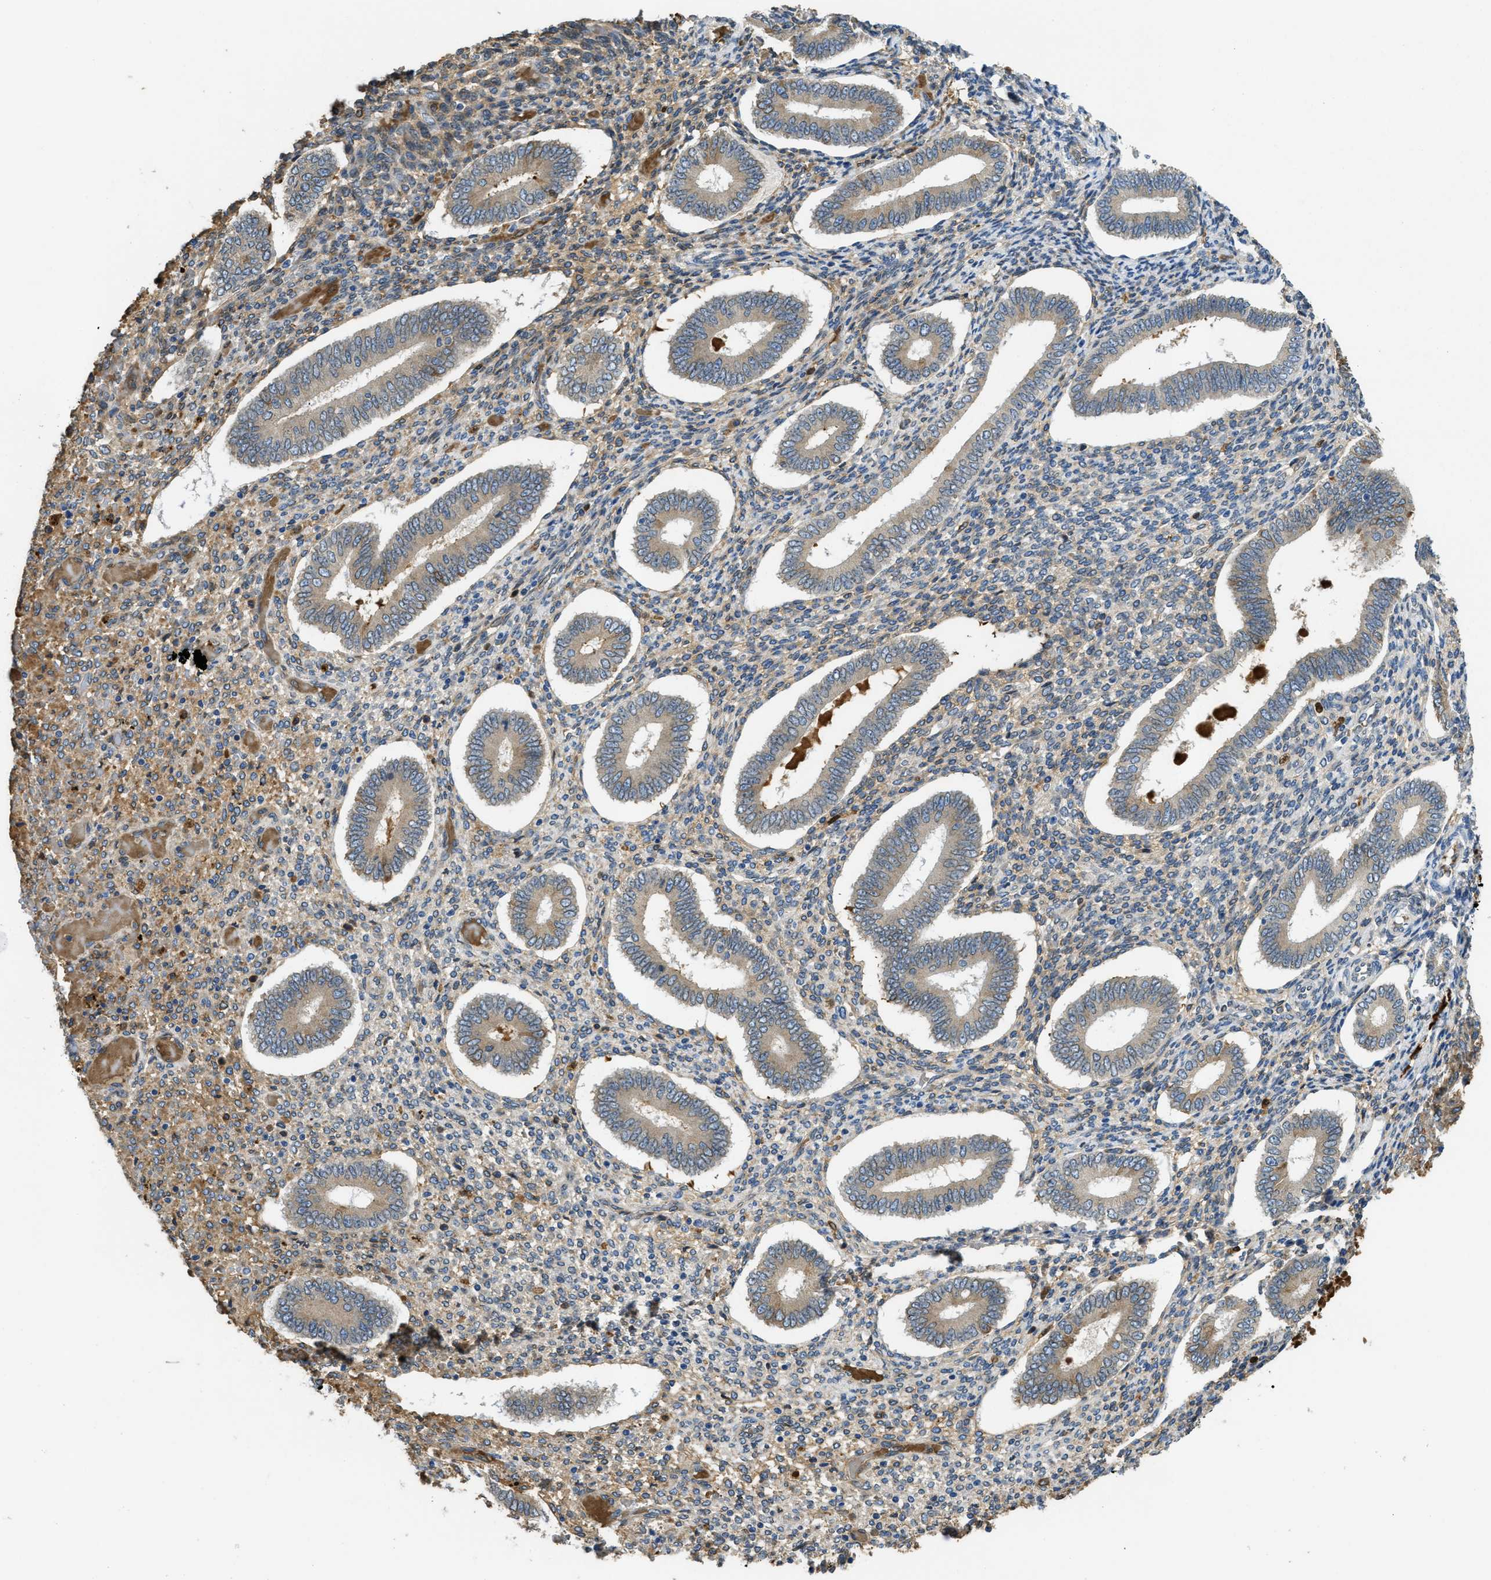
{"staining": {"intensity": "weak", "quantity": "25%-75%", "location": "cytoplasmic/membranous"}, "tissue": "endometrium", "cell_type": "Cells in endometrial stroma", "image_type": "normal", "snomed": [{"axis": "morphology", "description": "Normal tissue, NOS"}, {"axis": "topography", "description": "Endometrium"}], "caption": "This photomicrograph exhibits IHC staining of normal human endometrium, with low weak cytoplasmic/membranous staining in about 25%-75% of cells in endometrial stroma.", "gene": "MPDU1", "patient": {"sex": "female", "age": 42}}